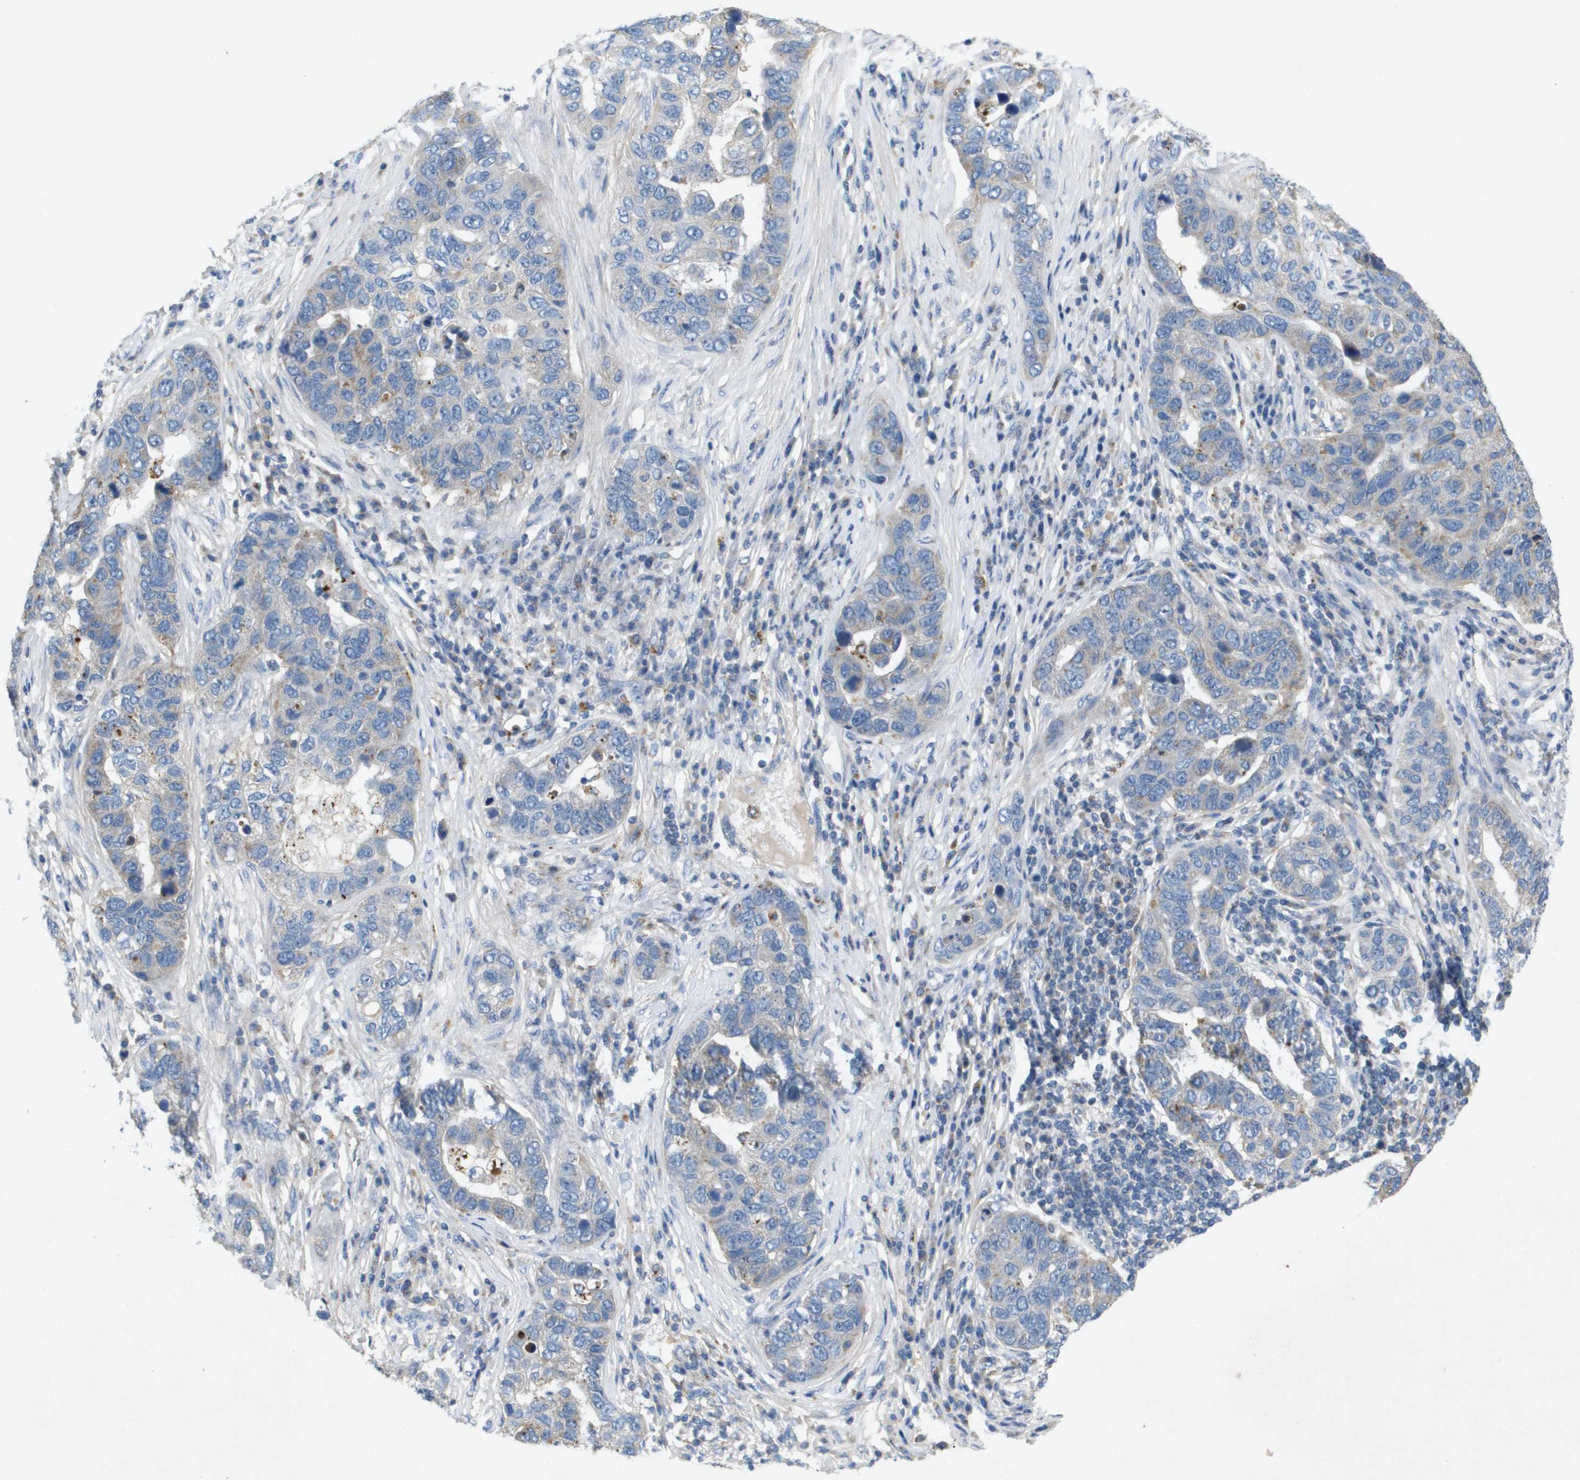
{"staining": {"intensity": "weak", "quantity": "<25%", "location": "cytoplasmic/membranous"}, "tissue": "pancreatic cancer", "cell_type": "Tumor cells", "image_type": "cancer", "snomed": [{"axis": "morphology", "description": "Adenocarcinoma, NOS"}, {"axis": "topography", "description": "Pancreas"}], "caption": "IHC histopathology image of human pancreatic cancer (adenocarcinoma) stained for a protein (brown), which reveals no expression in tumor cells.", "gene": "B3GNT5", "patient": {"sex": "female", "age": 61}}